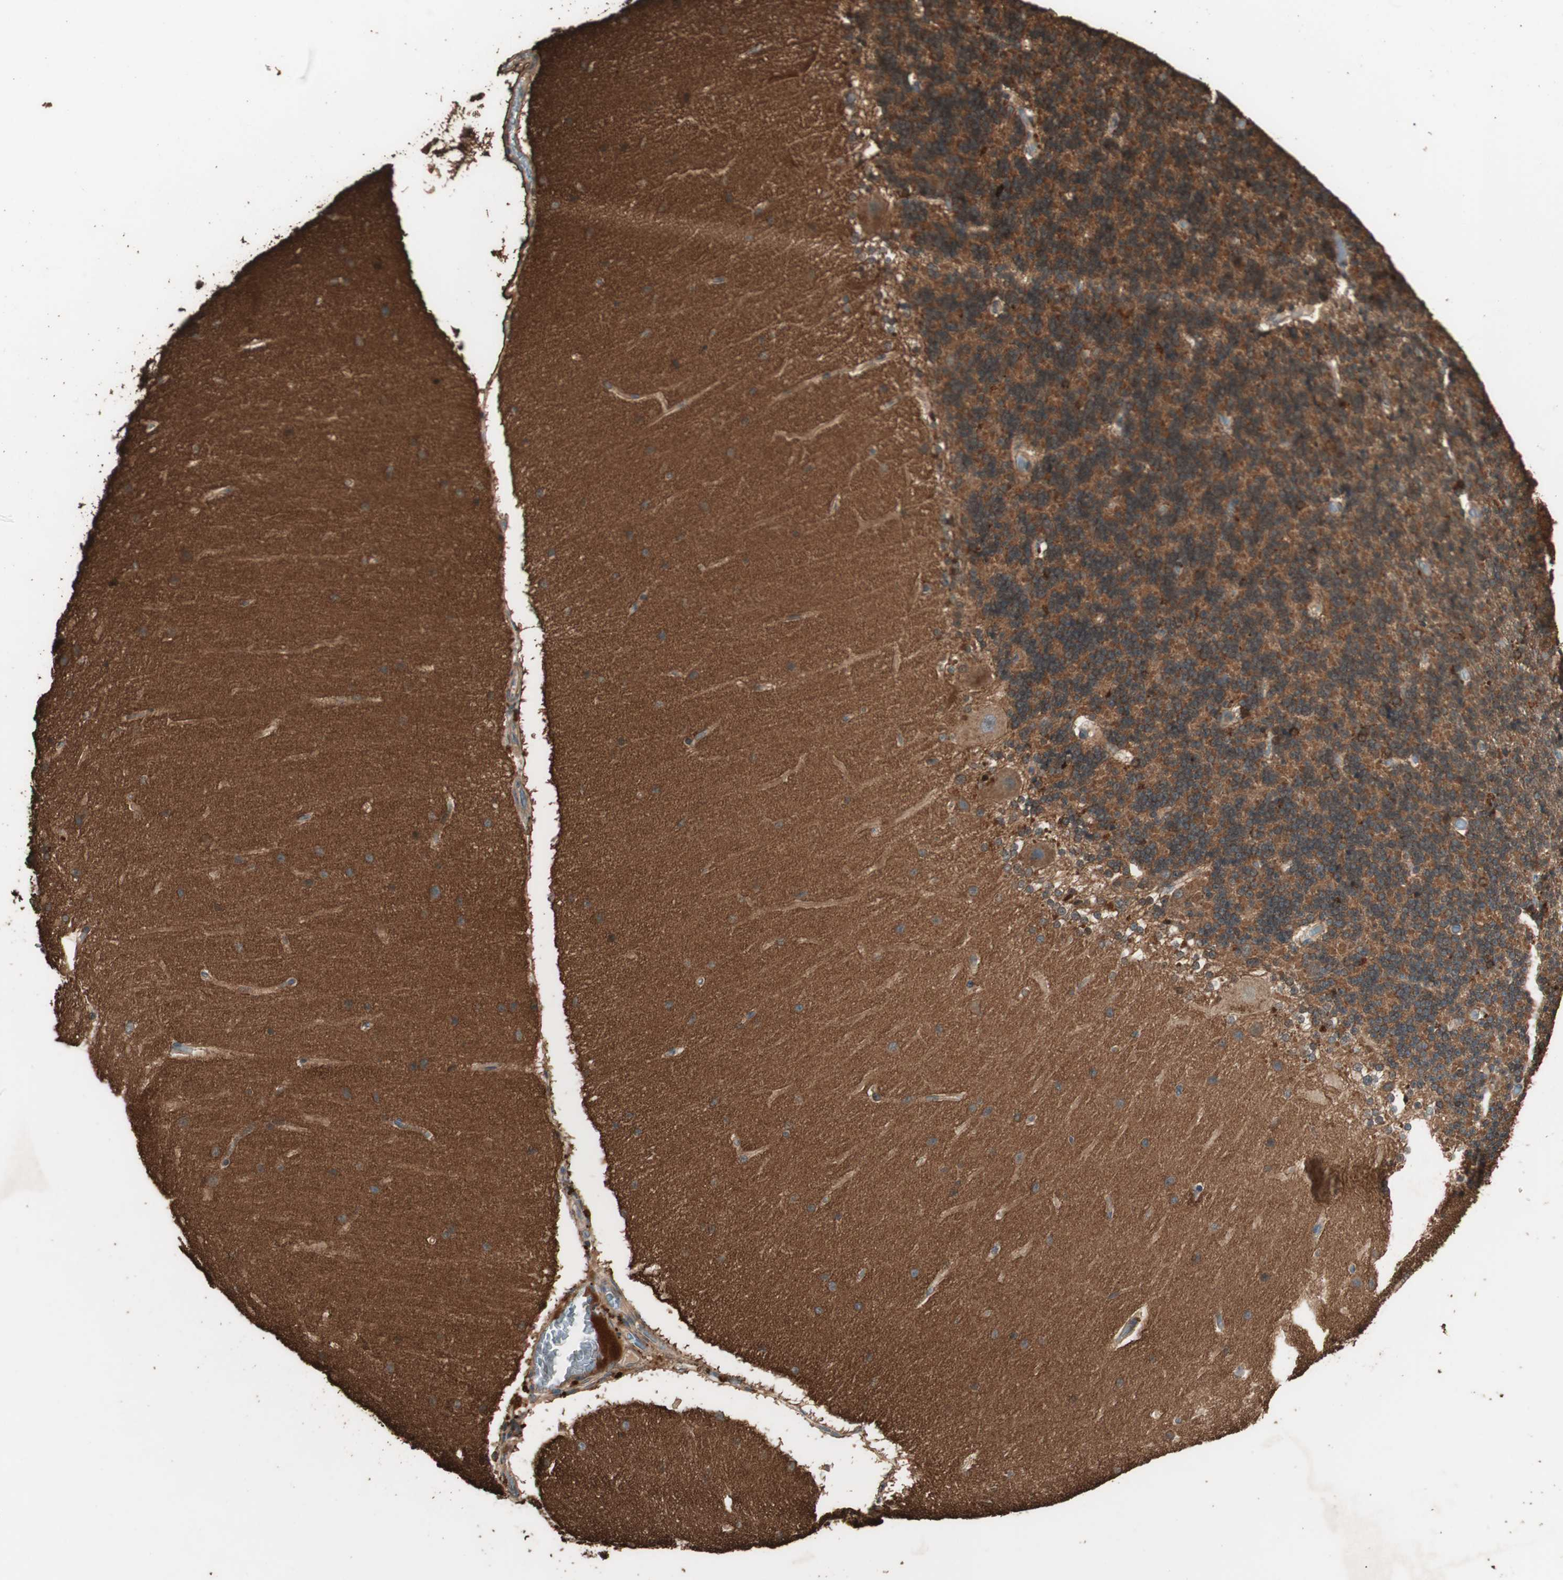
{"staining": {"intensity": "strong", "quantity": ">75%", "location": "cytoplasmic/membranous"}, "tissue": "cerebellum", "cell_type": "Cells in granular layer", "image_type": "normal", "snomed": [{"axis": "morphology", "description": "Normal tissue, NOS"}, {"axis": "topography", "description": "Cerebellum"}], "caption": "Cells in granular layer show strong cytoplasmic/membranous positivity in approximately >75% of cells in normal cerebellum.", "gene": "CCN4", "patient": {"sex": "female", "age": 54}}